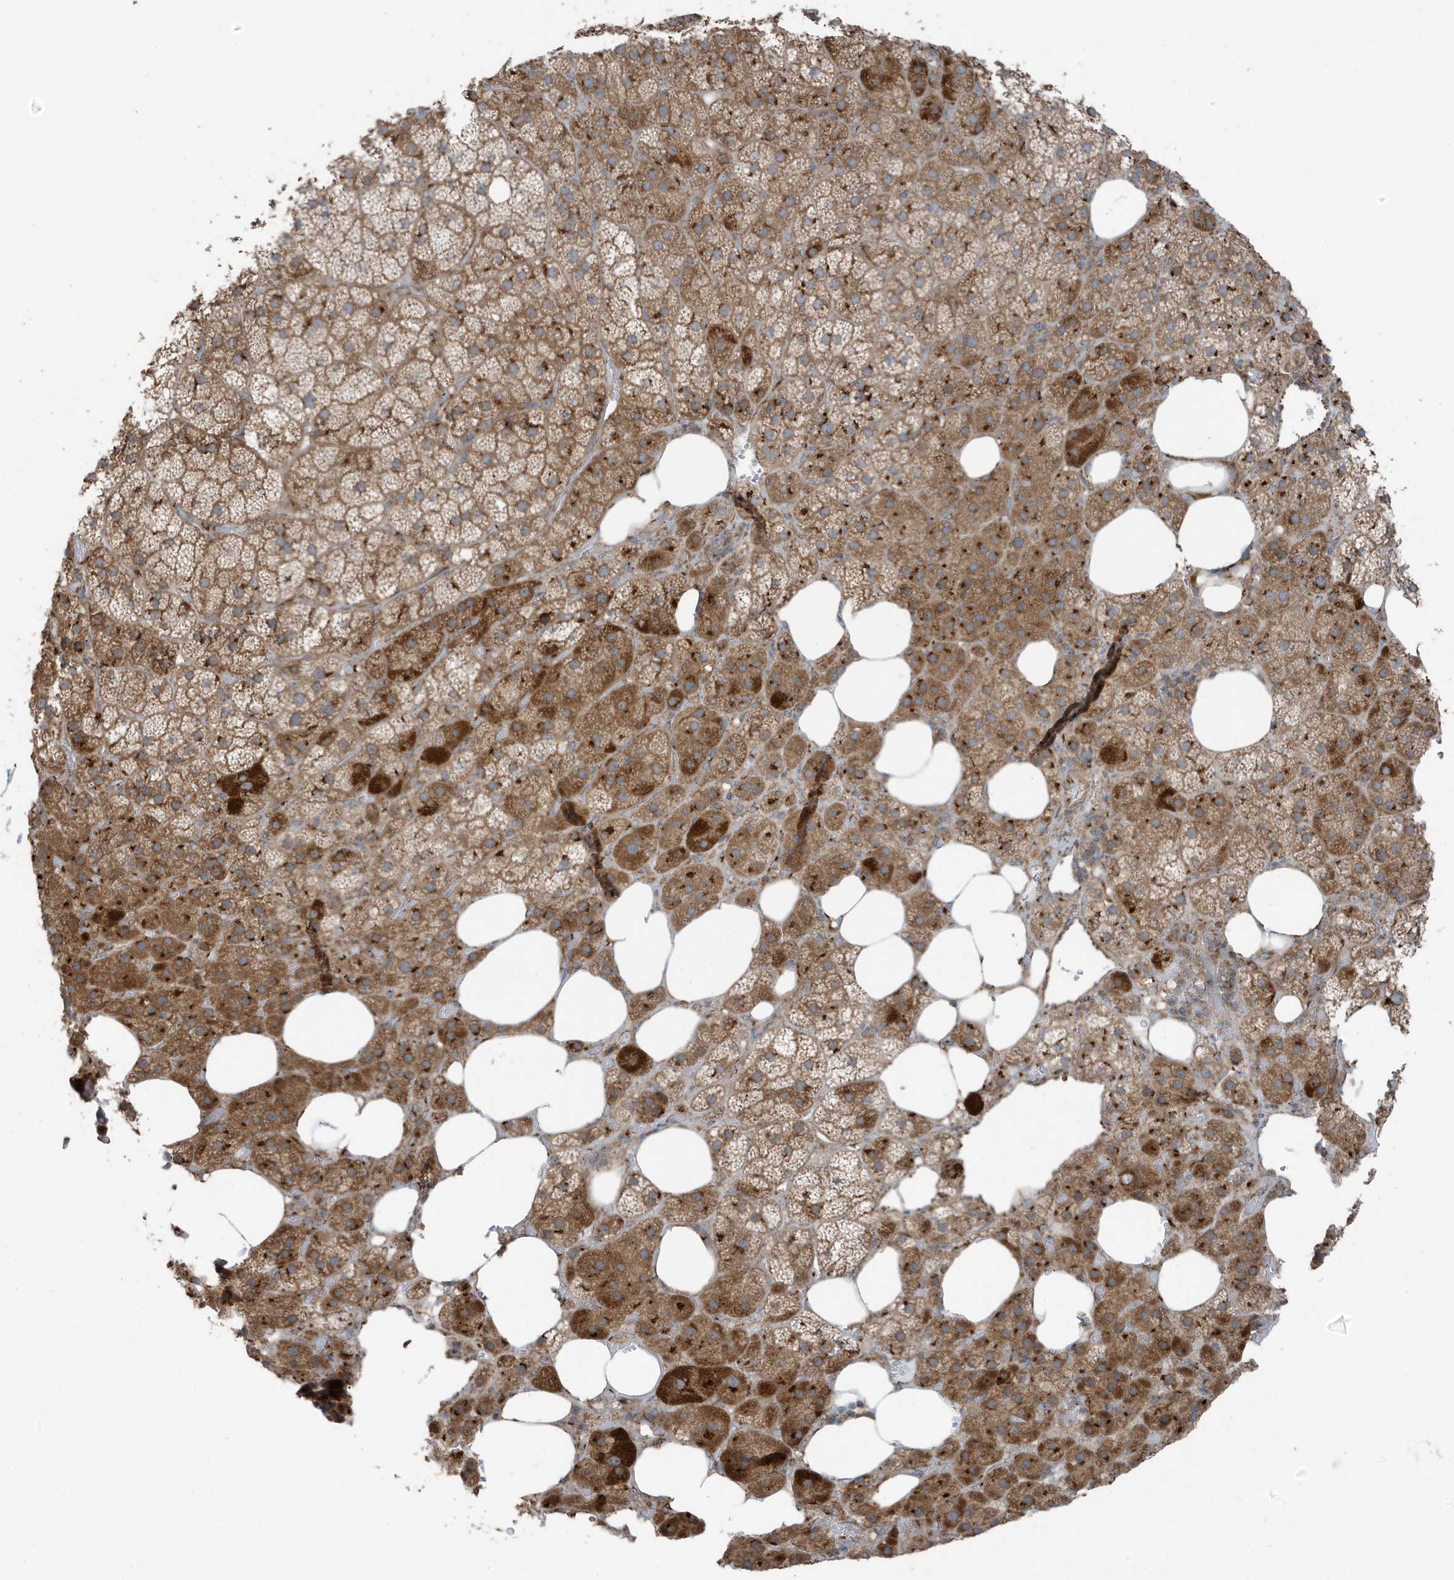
{"staining": {"intensity": "moderate", "quantity": ">75%", "location": "cytoplasmic/membranous"}, "tissue": "adrenal gland", "cell_type": "Glandular cells", "image_type": "normal", "snomed": [{"axis": "morphology", "description": "Normal tissue, NOS"}, {"axis": "topography", "description": "Adrenal gland"}], "caption": "Immunohistochemistry histopathology image of unremarkable adrenal gland: adrenal gland stained using IHC demonstrates medium levels of moderate protein expression localized specifically in the cytoplasmic/membranous of glandular cells, appearing as a cytoplasmic/membranous brown color.", "gene": "GOLGA4", "patient": {"sex": "female", "age": 59}}